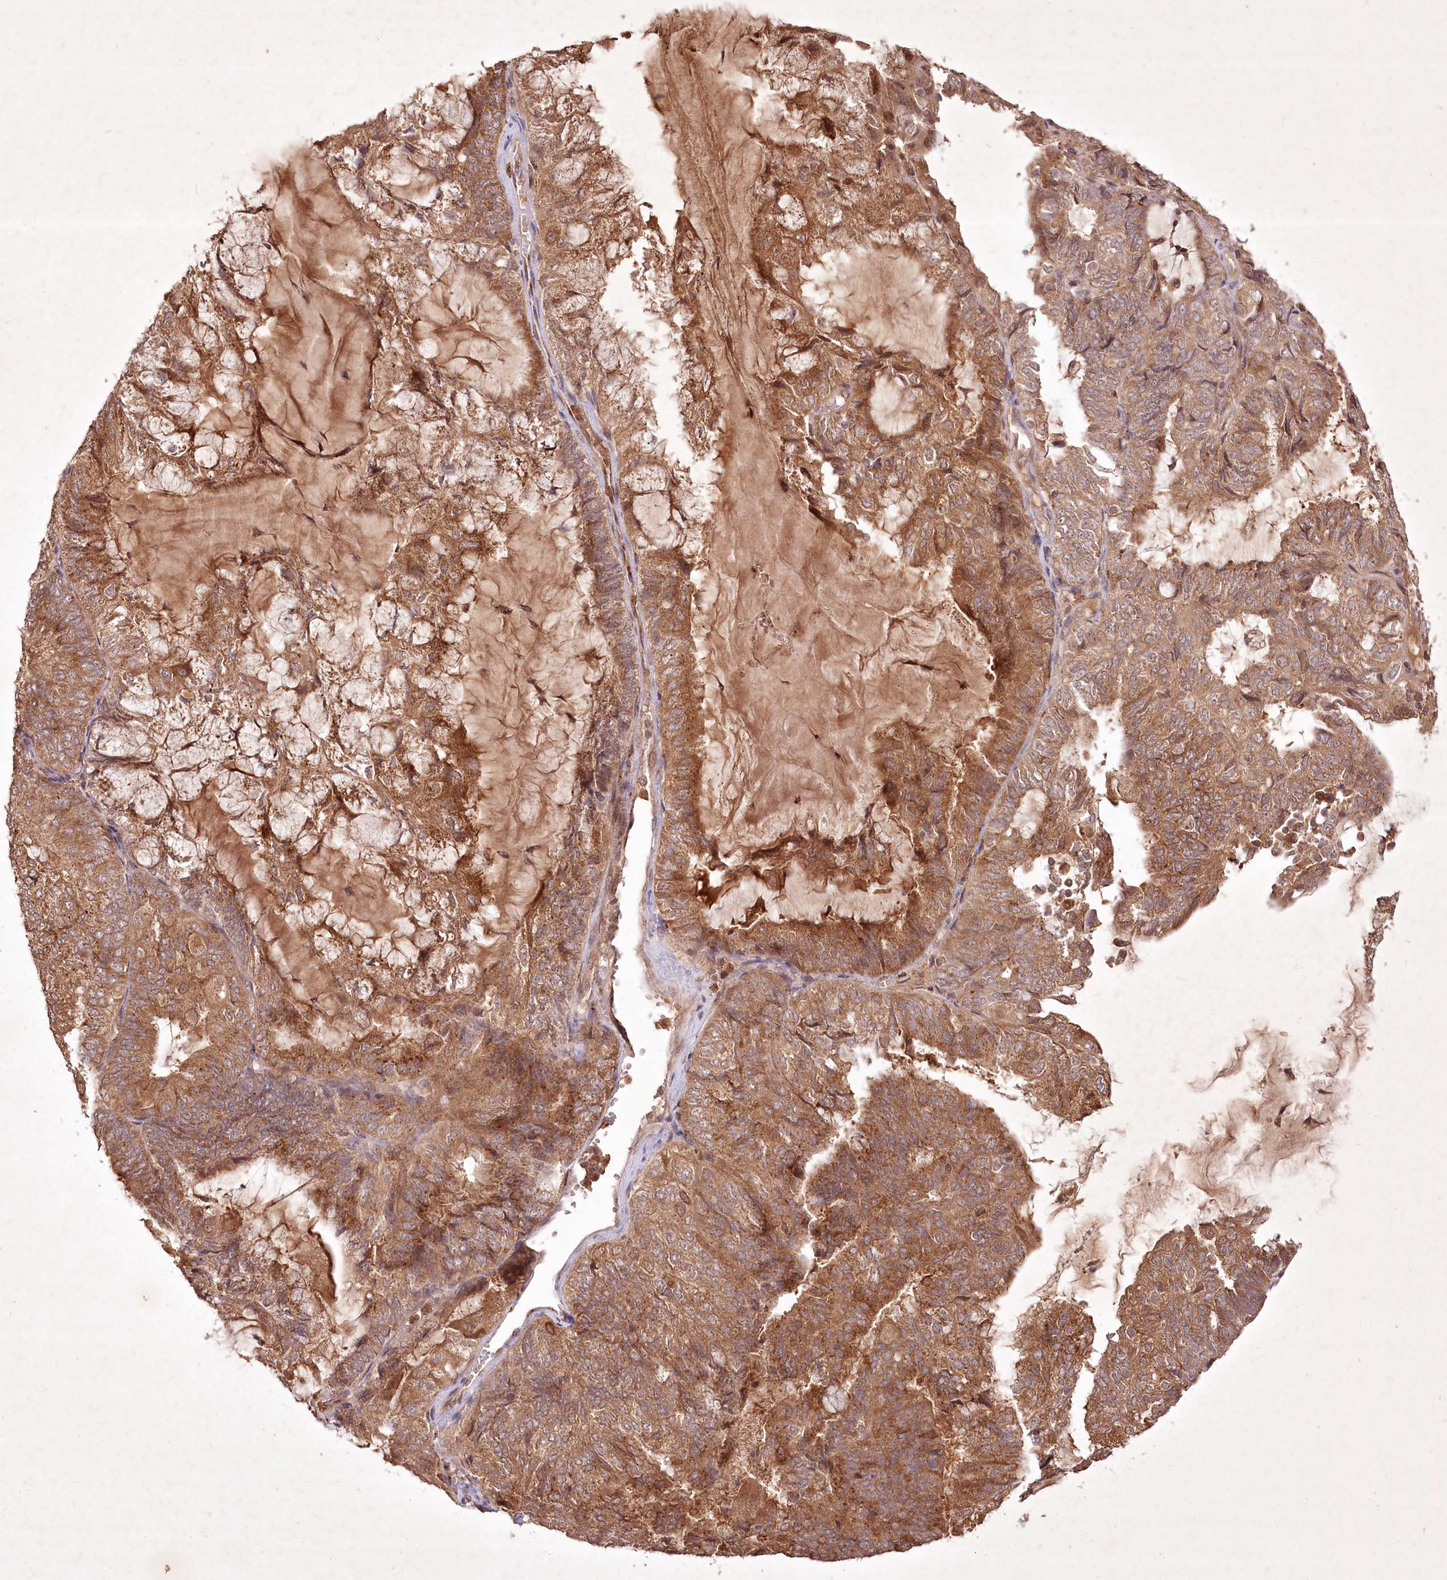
{"staining": {"intensity": "moderate", "quantity": ">75%", "location": "cytoplasmic/membranous"}, "tissue": "endometrial cancer", "cell_type": "Tumor cells", "image_type": "cancer", "snomed": [{"axis": "morphology", "description": "Adenocarcinoma, NOS"}, {"axis": "topography", "description": "Endometrium"}], "caption": "Immunohistochemistry (IHC) image of neoplastic tissue: human adenocarcinoma (endometrial) stained using IHC exhibits medium levels of moderate protein expression localized specifically in the cytoplasmic/membranous of tumor cells, appearing as a cytoplasmic/membranous brown color.", "gene": "IRAK1BP1", "patient": {"sex": "female", "age": 81}}